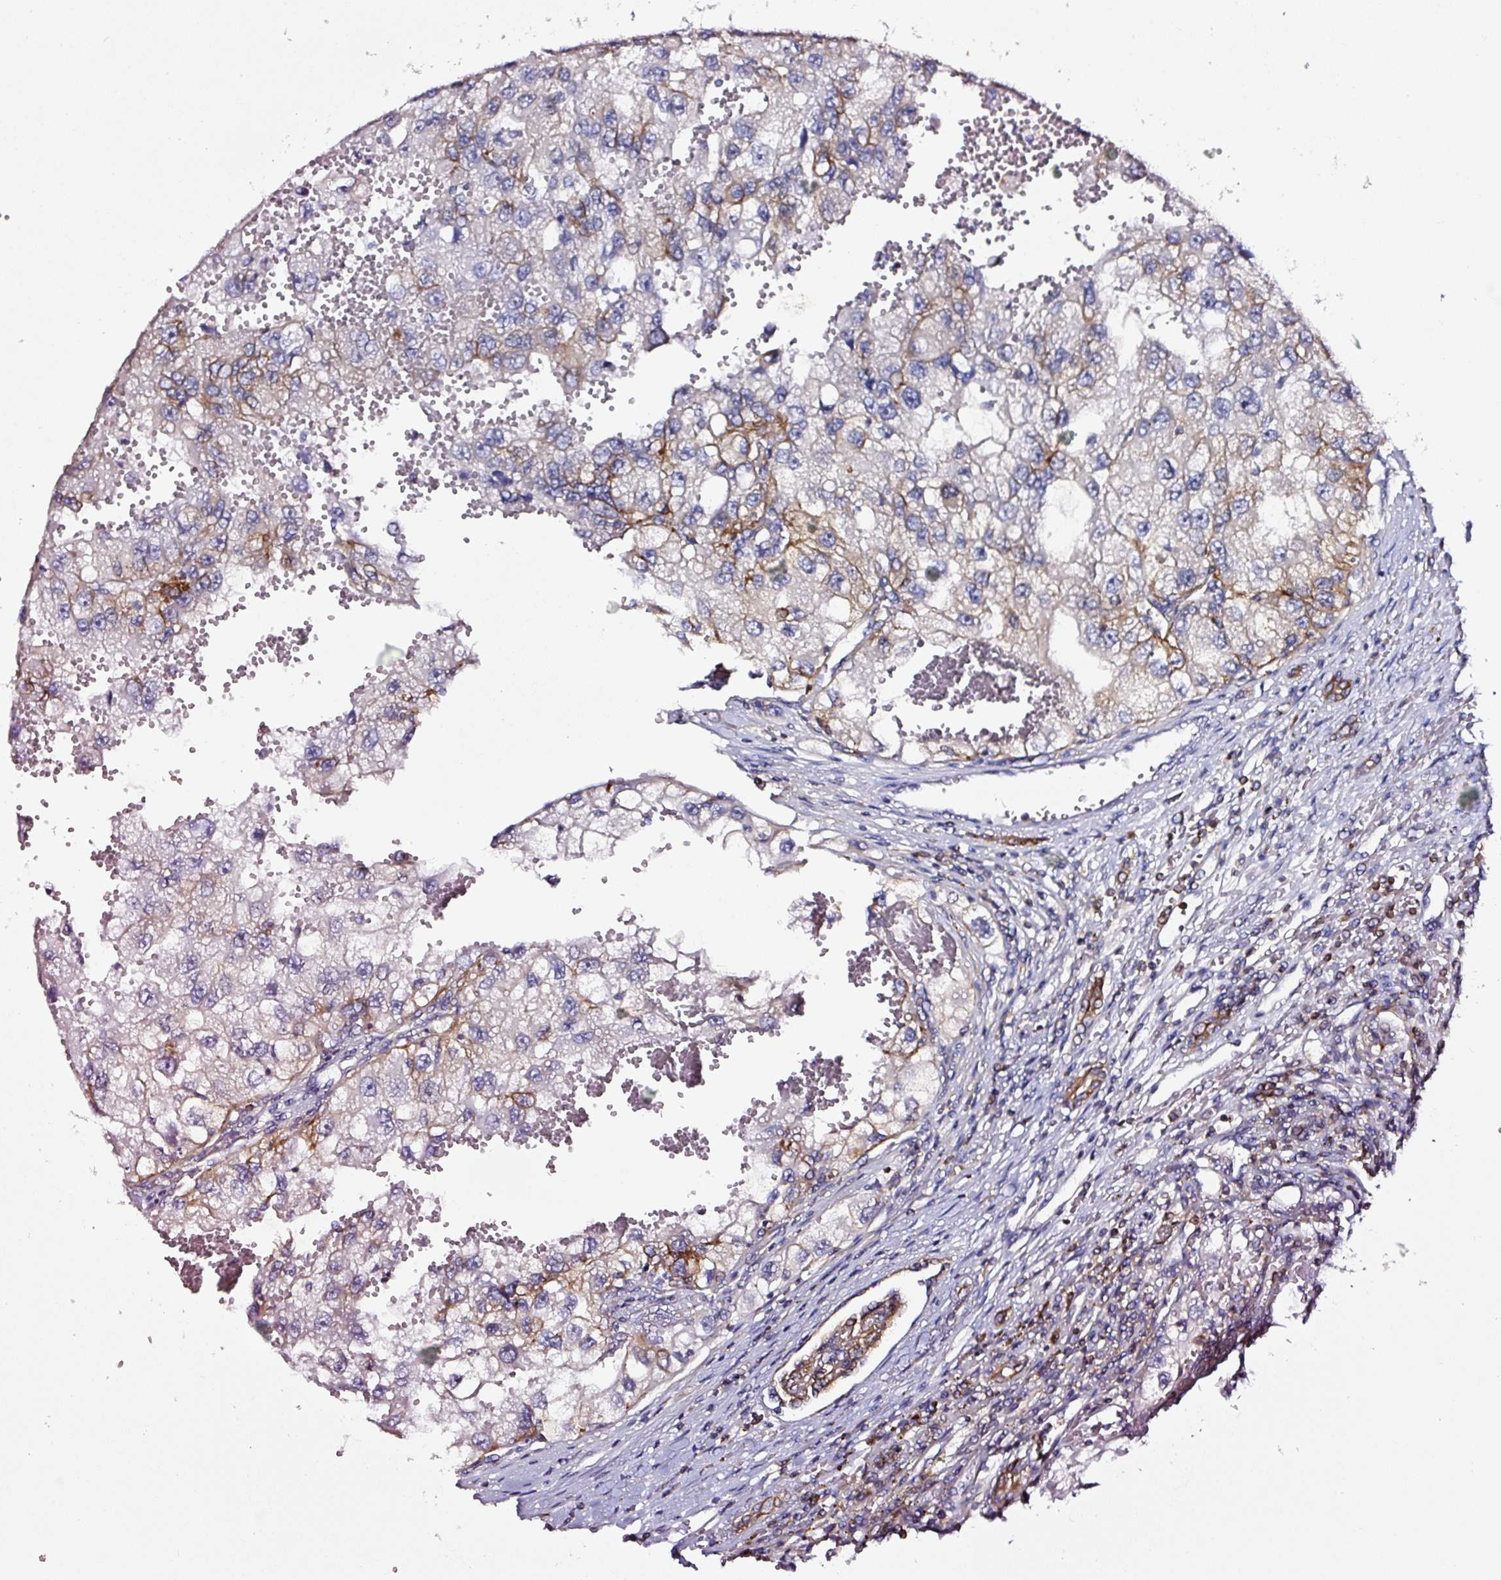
{"staining": {"intensity": "moderate", "quantity": "<25%", "location": "cytoplasmic/membranous"}, "tissue": "renal cancer", "cell_type": "Tumor cells", "image_type": "cancer", "snomed": [{"axis": "morphology", "description": "Adenocarcinoma, NOS"}, {"axis": "topography", "description": "Kidney"}], "caption": "High-power microscopy captured an immunohistochemistry image of renal cancer, revealing moderate cytoplasmic/membranous expression in approximately <25% of tumor cells. (Stains: DAB (3,3'-diaminobenzidine) in brown, nuclei in blue, Microscopy: brightfield microscopy at high magnification).", "gene": "ADD3", "patient": {"sex": "male", "age": 63}}